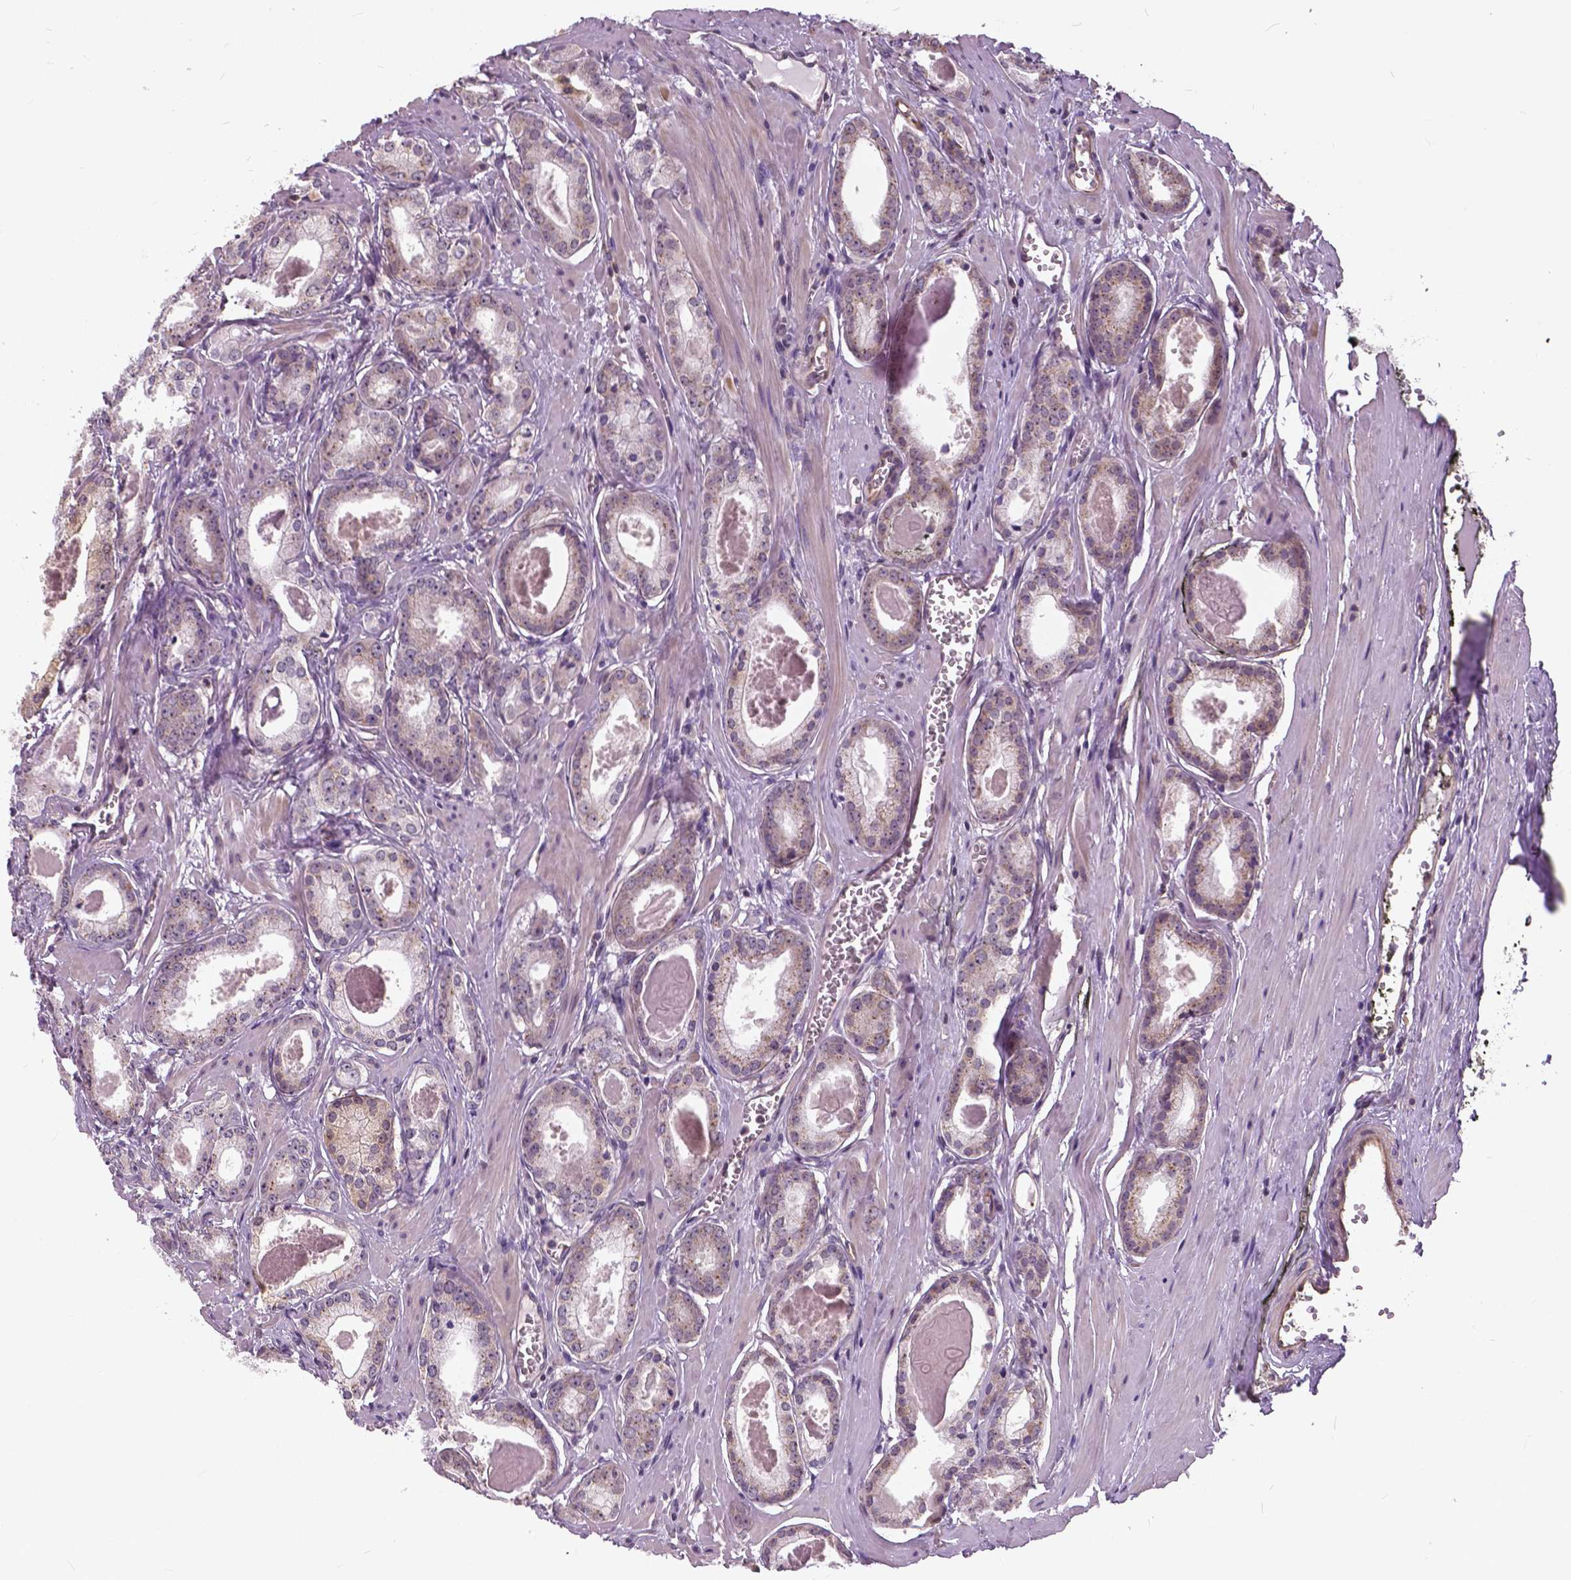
{"staining": {"intensity": "weak", "quantity": "25%-75%", "location": "cytoplasmic/membranous"}, "tissue": "prostate cancer", "cell_type": "Tumor cells", "image_type": "cancer", "snomed": [{"axis": "morphology", "description": "Adenocarcinoma, NOS"}, {"axis": "morphology", "description": "Adenocarcinoma, Low grade"}, {"axis": "topography", "description": "Prostate"}], "caption": "There is low levels of weak cytoplasmic/membranous positivity in tumor cells of prostate cancer, as demonstrated by immunohistochemical staining (brown color).", "gene": "ANXA13", "patient": {"sex": "male", "age": 64}}